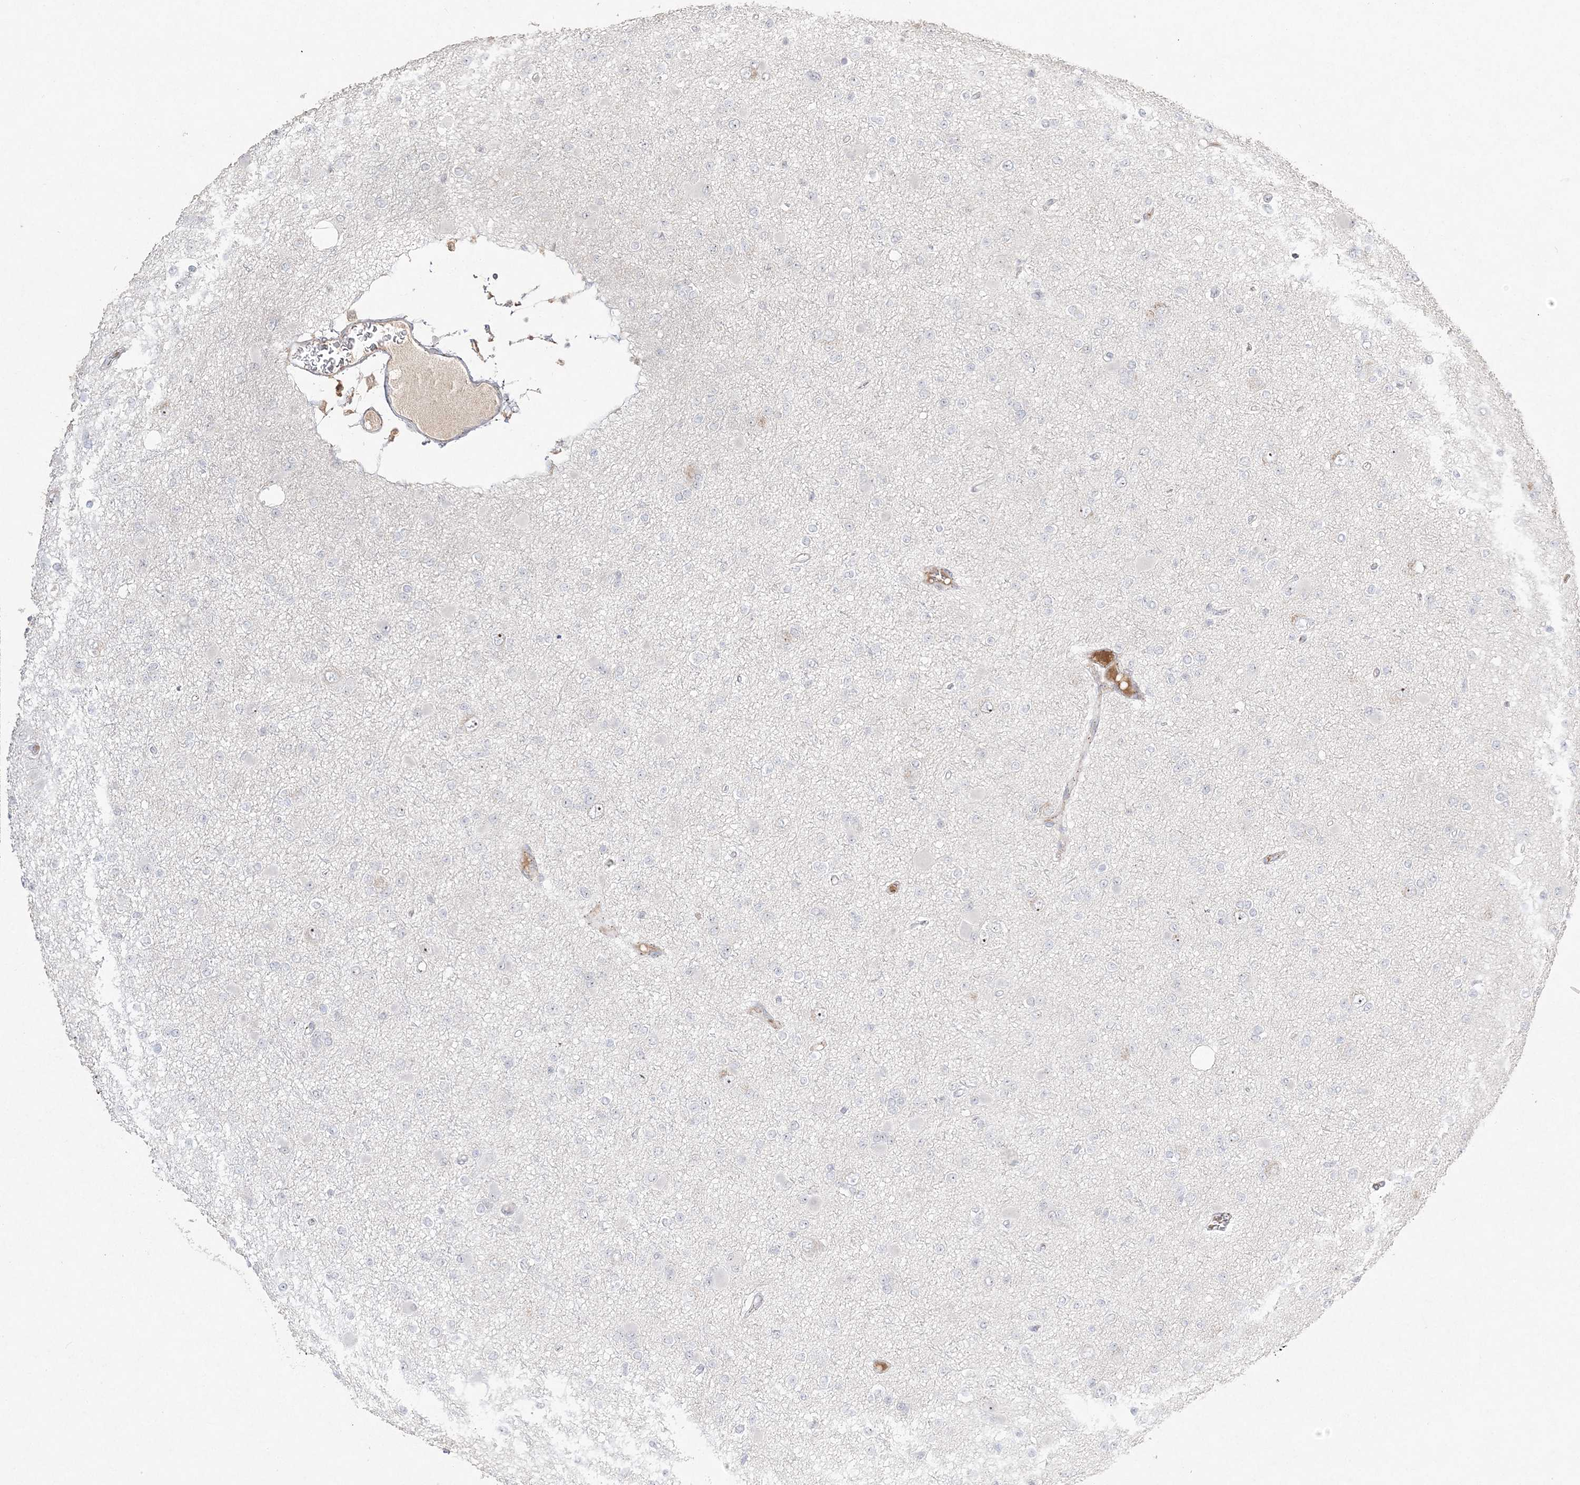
{"staining": {"intensity": "negative", "quantity": "none", "location": "none"}, "tissue": "glioma", "cell_type": "Tumor cells", "image_type": "cancer", "snomed": [{"axis": "morphology", "description": "Glioma, malignant, Low grade"}, {"axis": "topography", "description": "Brain"}], "caption": "High power microscopy photomicrograph of an immunohistochemistry (IHC) image of glioma, revealing no significant positivity in tumor cells. (Stains: DAB immunohistochemistry with hematoxylin counter stain, Microscopy: brightfield microscopy at high magnification).", "gene": "NOP16", "patient": {"sex": "female", "age": 22}}